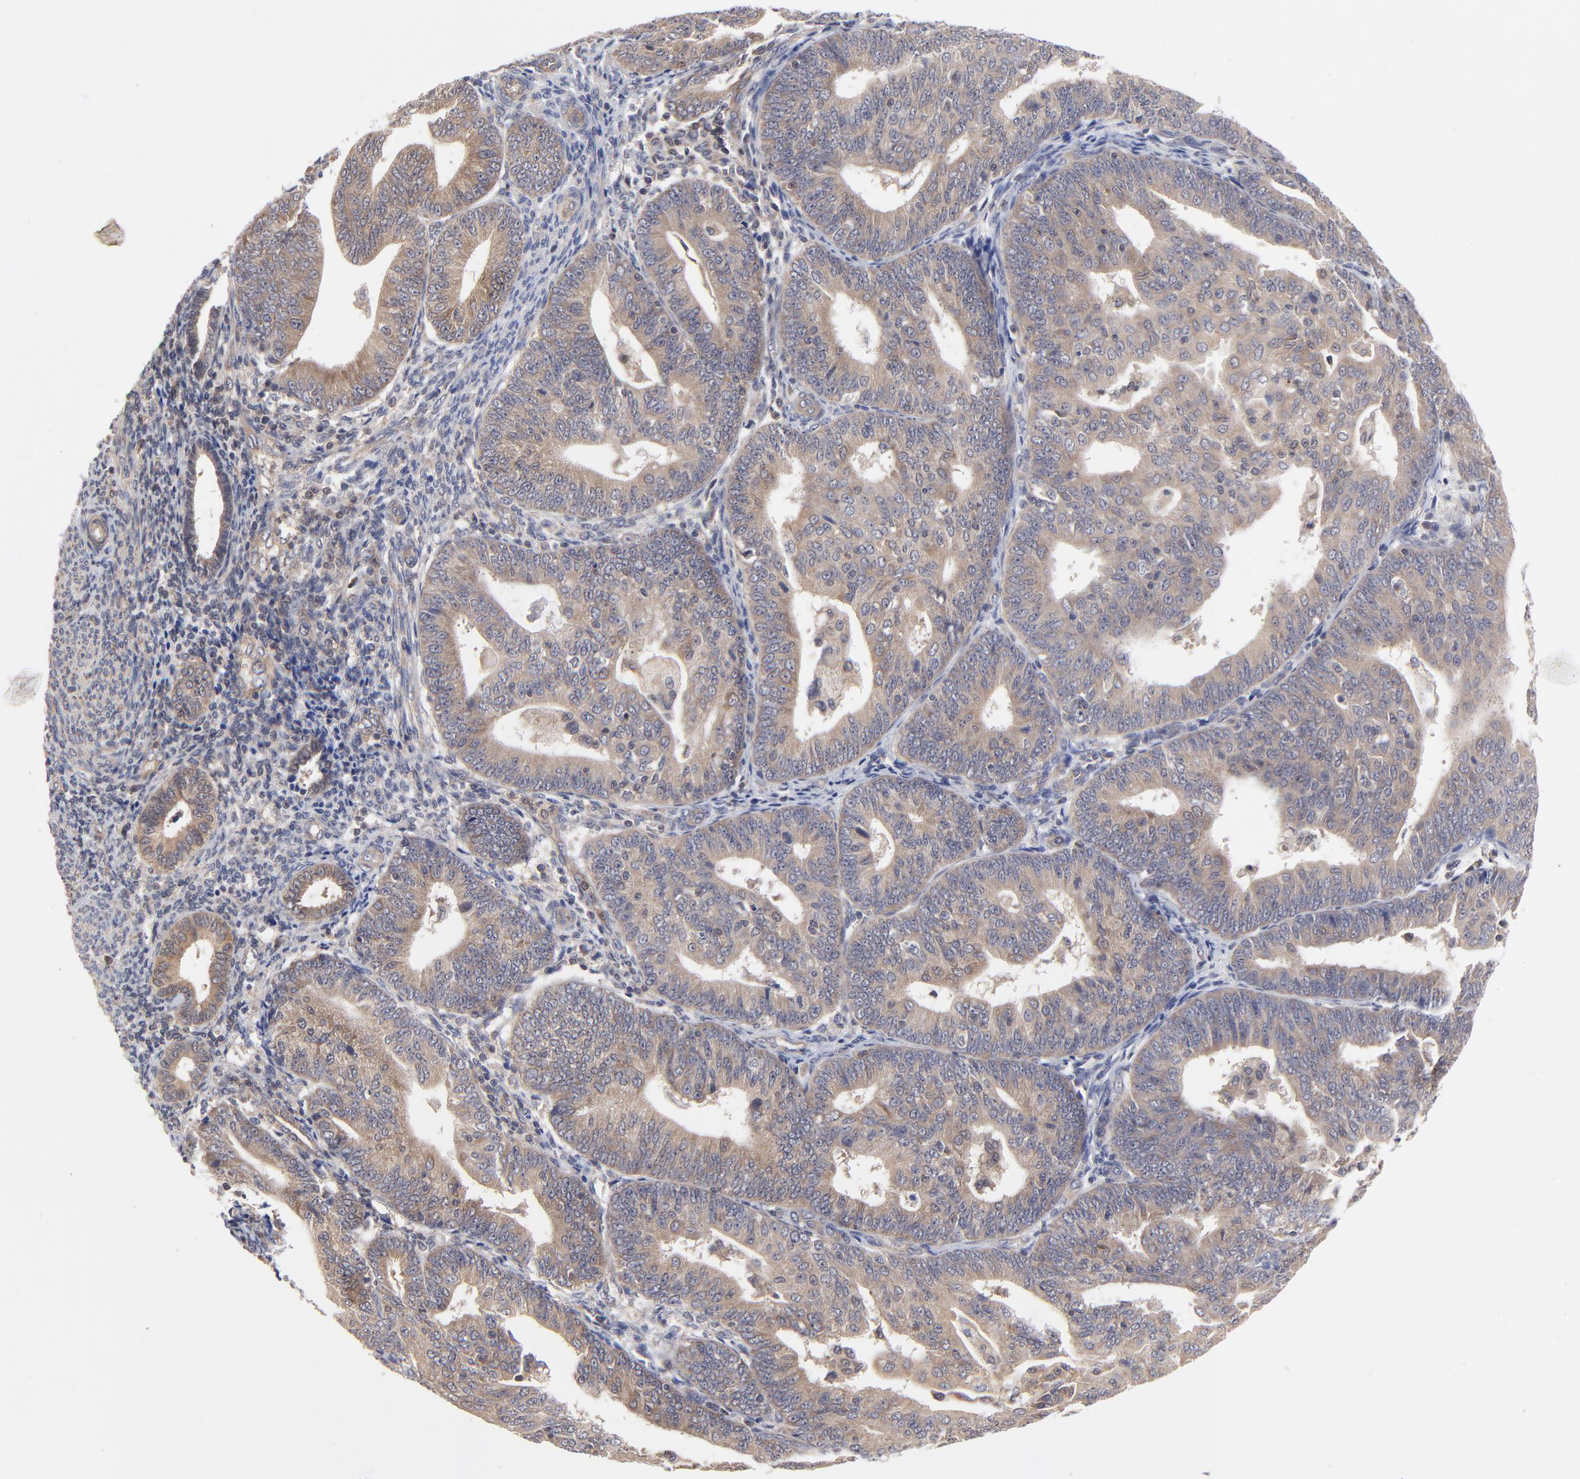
{"staining": {"intensity": "weak", "quantity": ">75%", "location": "cytoplasmic/membranous"}, "tissue": "endometrial cancer", "cell_type": "Tumor cells", "image_type": "cancer", "snomed": [{"axis": "morphology", "description": "Adenocarcinoma, NOS"}, {"axis": "topography", "description": "Endometrium"}], "caption": "Human endometrial adenocarcinoma stained for a protein (brown) exhibits weak cytoplasmic/membranous positive staining in approximately >75% of tumor cells.", "gene": "PCMT1", "patient": {"sex": "female", "age": 56}}